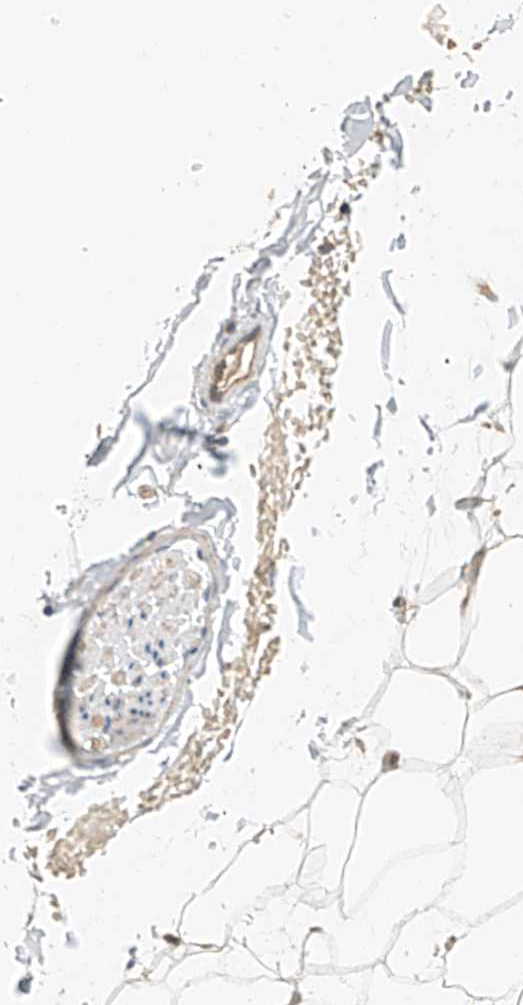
{"staining": {"intensity": "weak", "quantity": "25%-75%", "location": "cytoplasmic/membranous"}, "tissue": "adipose tissue", "cell_type": "Adipocytes", "image_type": "normal", "snomed": [{"axis": "morphology", "description": "Normal tissue, NOS"}, {"axis": "topography", "description": "Breast"}], "caption": "DAB immunohistochemical staining of benign human adipose tissue shows weak cytoplasmic/membranous protein positivity in about 25%-75% of adipocytes.", "gene": "YIPF7", "patient": {"sex": "female", "age": 23}}